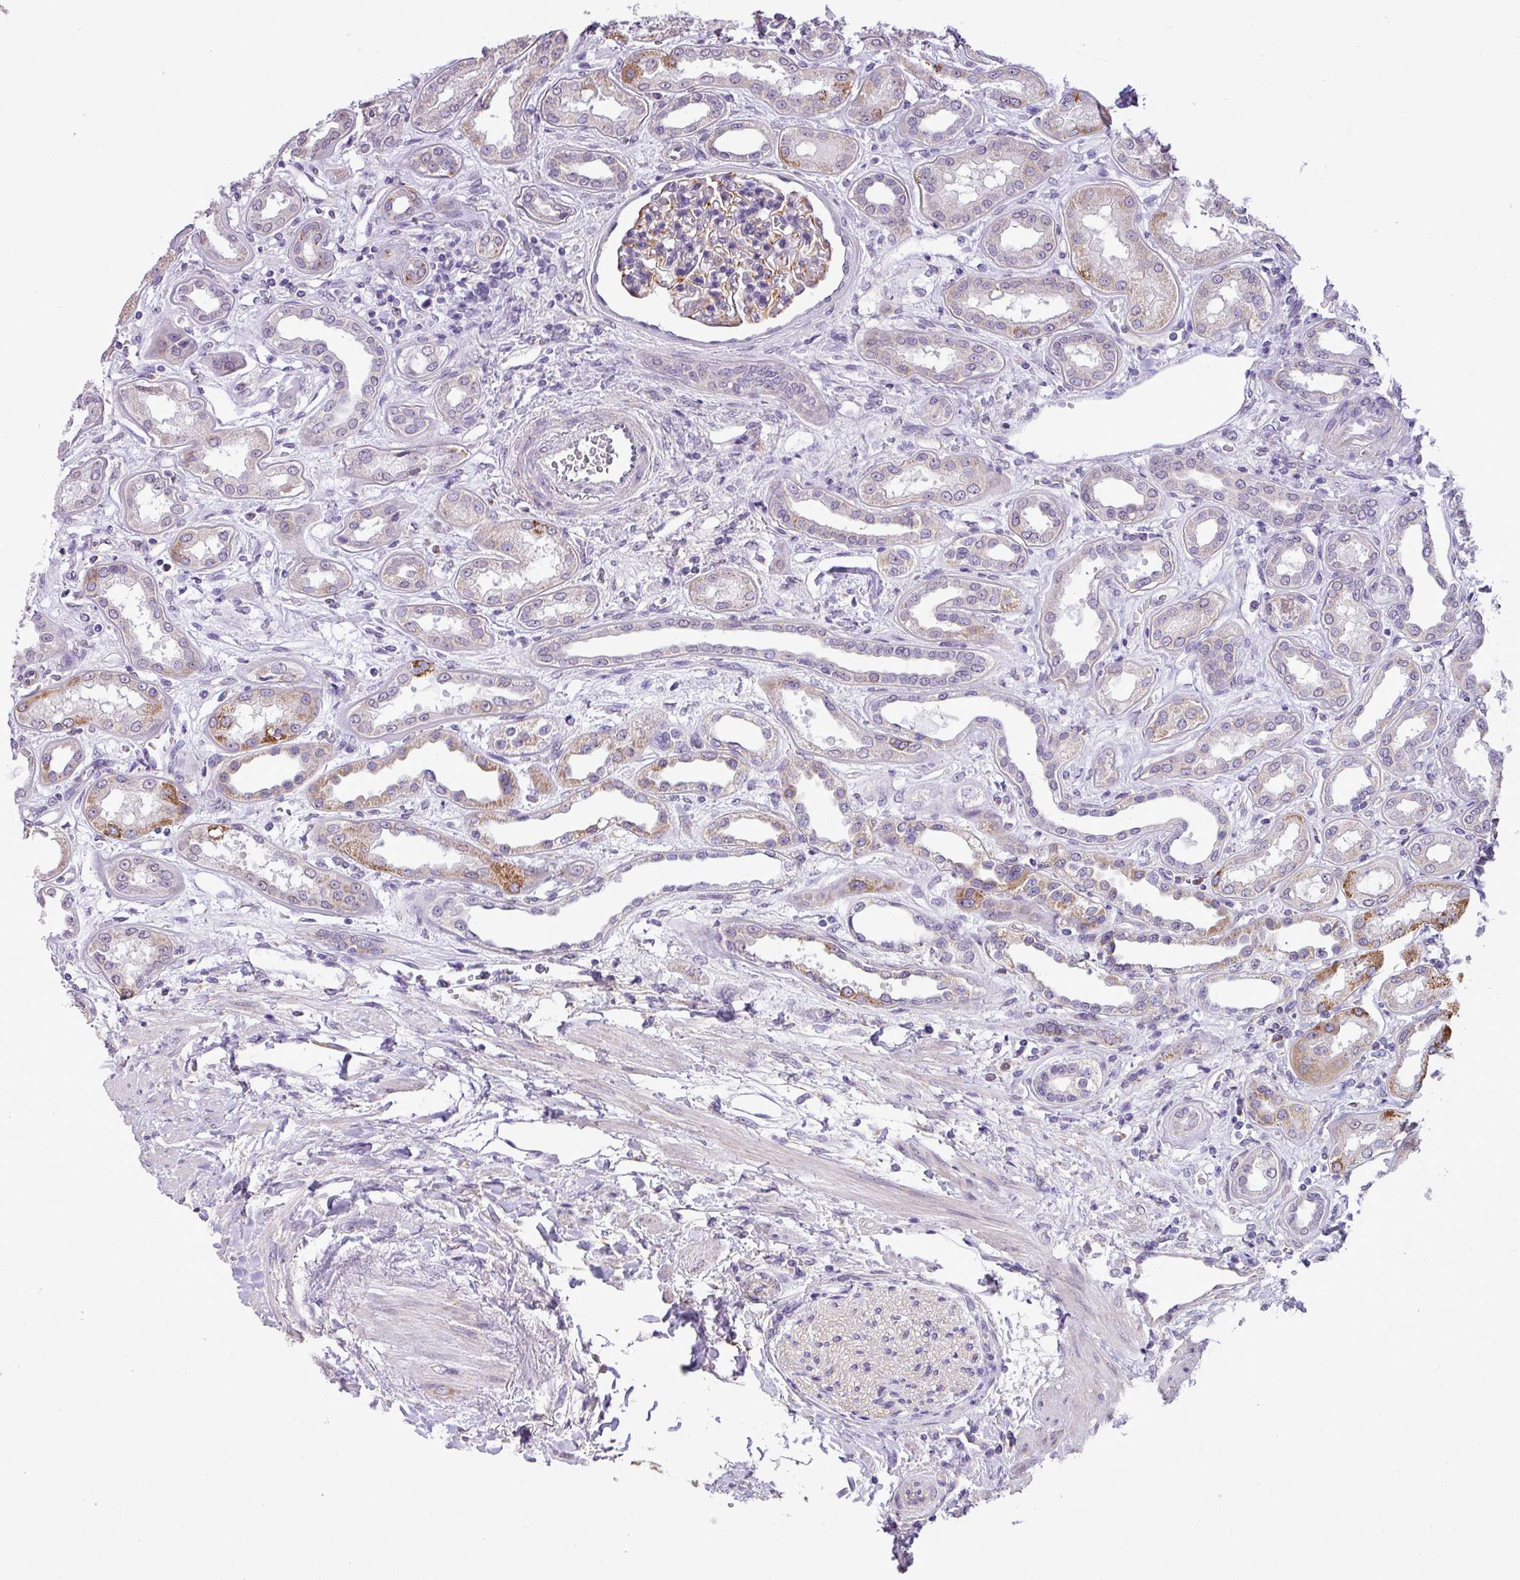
{"staining": {"intensity": "moderate", "quantity": "25%-75%", "location": "cytoplasmic/membranous"}, "tissue": "kidney", "cell_type": "Cells in glomeruli", "image_type": "normal", "snomed": [{"axis": "morphology", "description": "Normal tissue, NOS"}, {"axis": "topography", "description": "Kidney"}], "caption": "About 25%-75% of cells in glomeruli in normal human kidney show moderate cytoplasmic/membranous protein expression as visualized by brown immunohistochemical staining.", "gene": "ALDH2", "patient": {"sex": "male", "age": 59}}